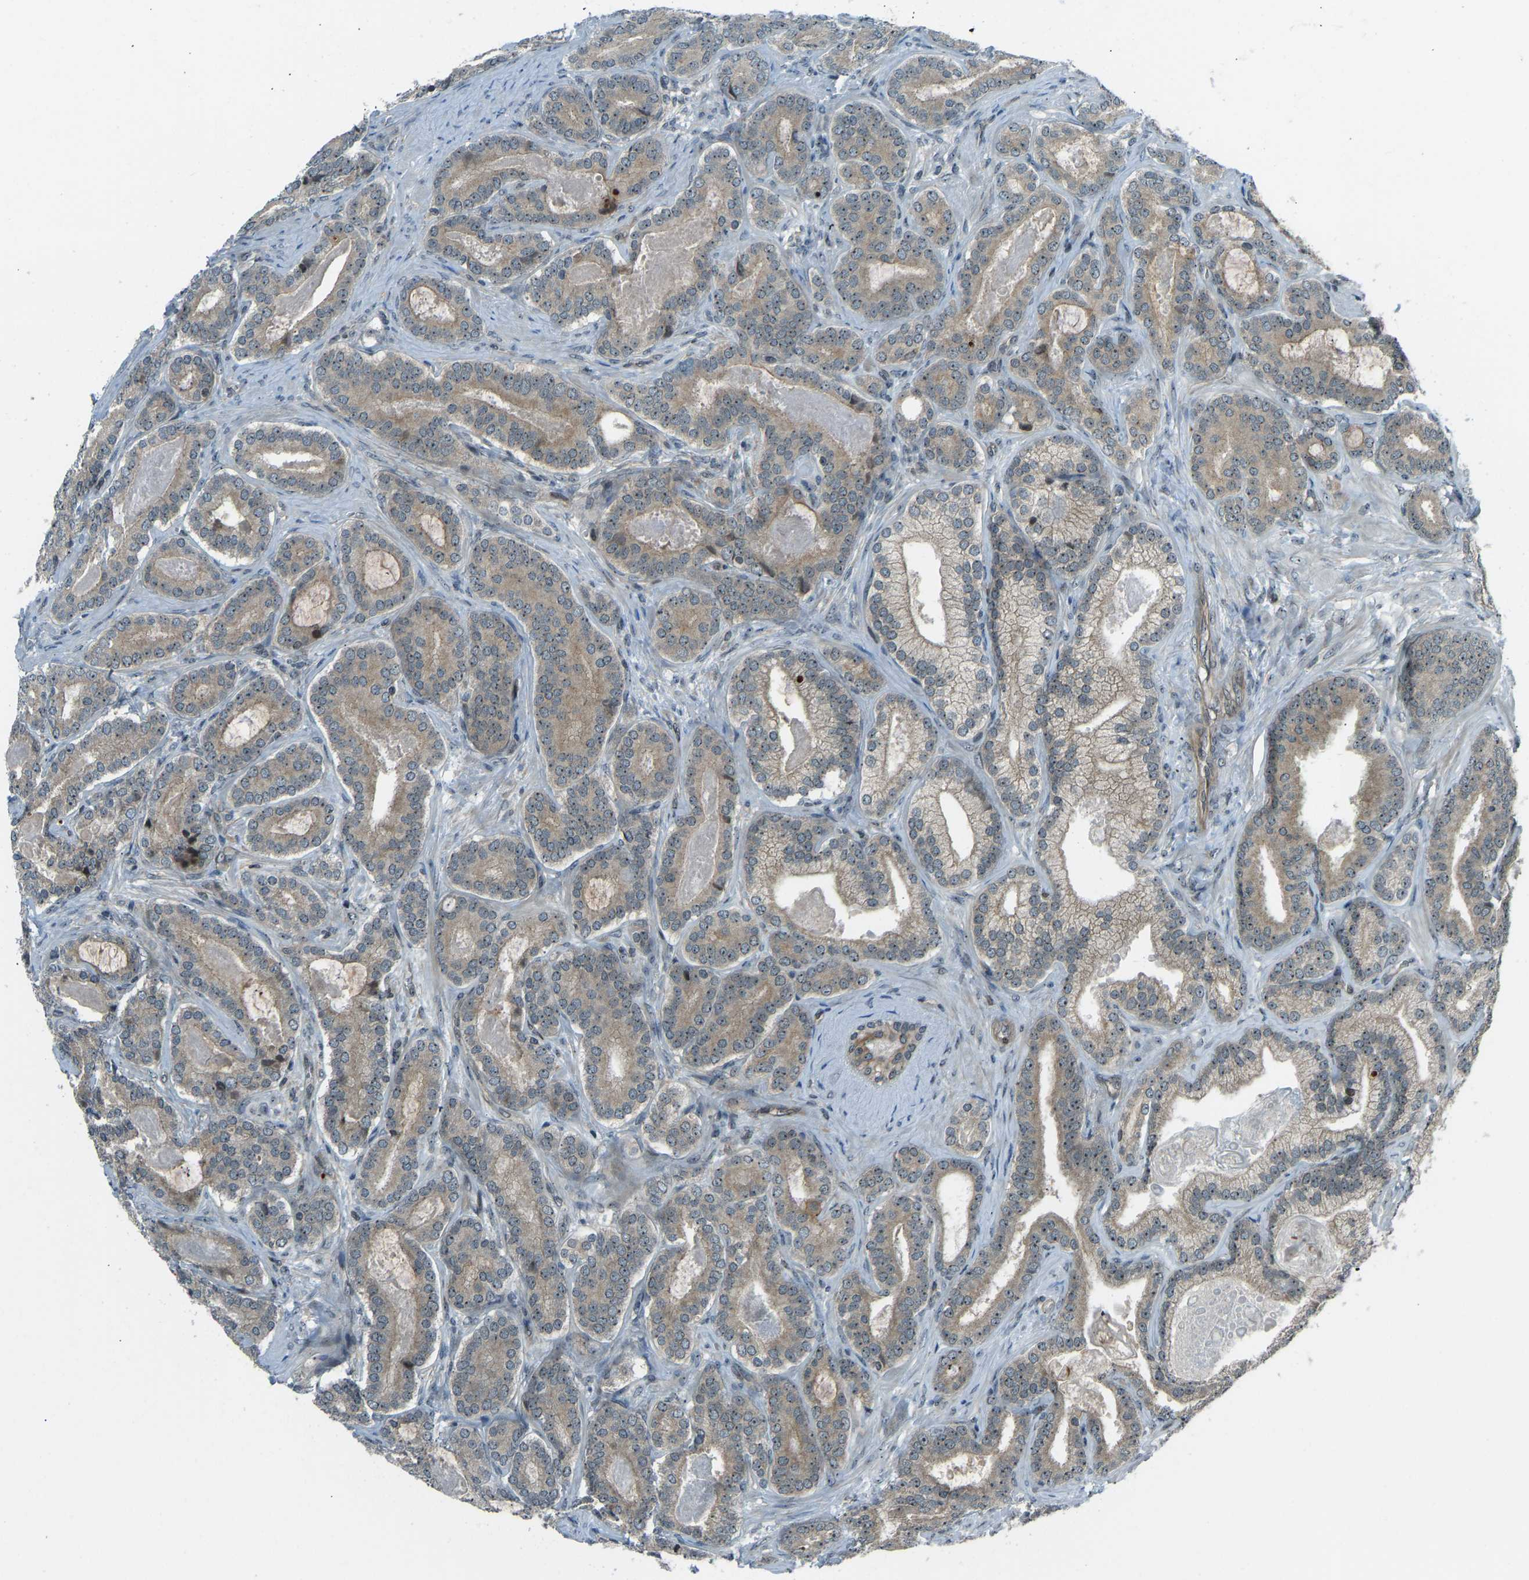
{"staining": {"intensity": "moderate", "quantity": ">75%", "location": "cytoplasmic/membranous"}, "tissue": "prostate cancer", "cell_type": "Tumor cells", "image_type": "cancer", "snomed": [{"axis": "morphology", "description": "Adenocarcinoma, High grade"}, {"axis": "topography", "description": "Prostate"}], "caption": "Human prostate cancer (high-grade adenocarcinoma) stained with a protein marker shows moderate staining in tumor cells.", "gene": "SVOPL", "patient": {"sex": "male", "age": 60}}